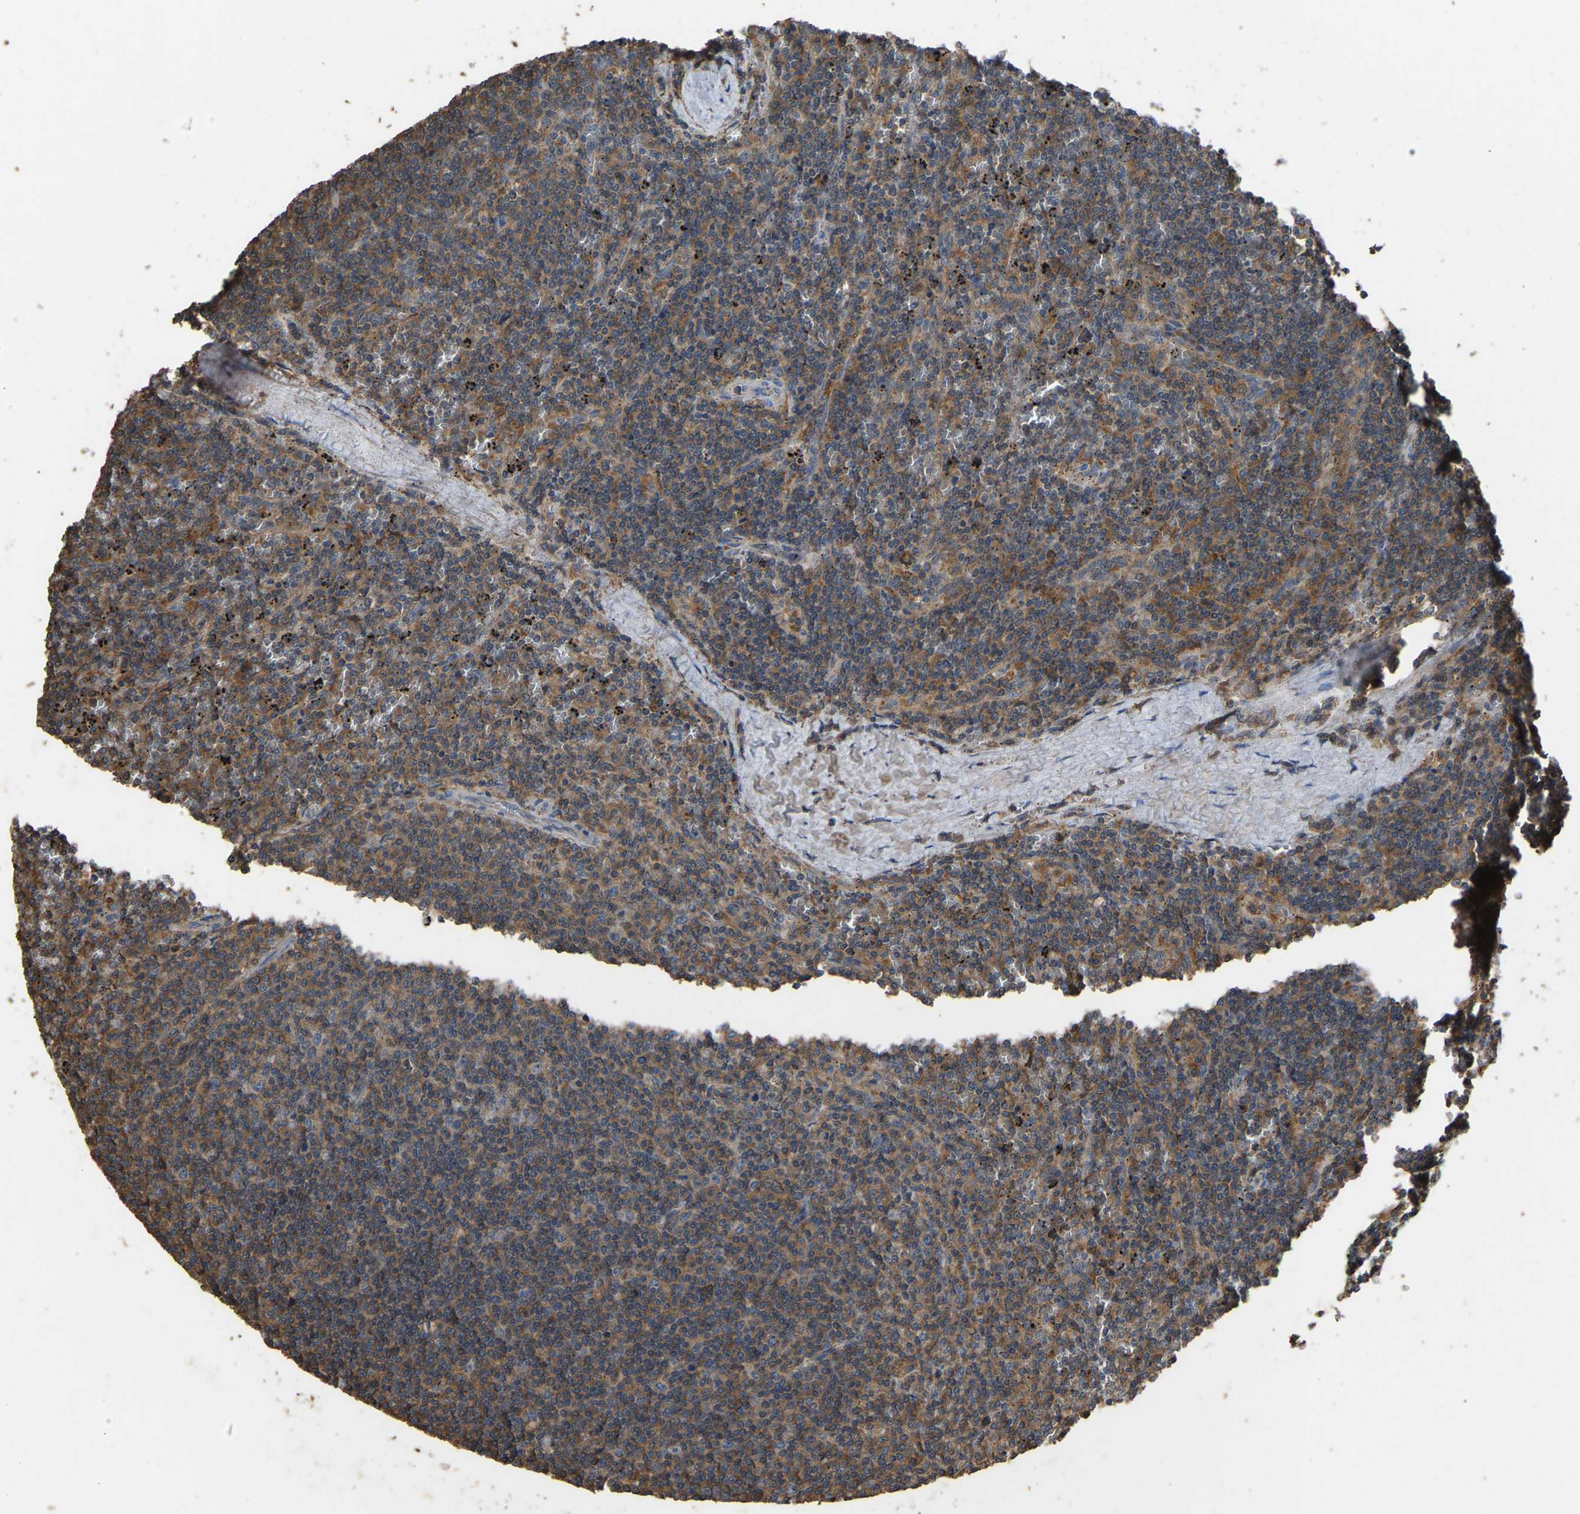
{"staining": {"intensity": "moderate", "quantity": "25%-75%", "location": "cytoplasmic/membranous"}, "tissue": "lymphoma", "cell_type": "Tumor cells", "image_type": "cancer", "snomed": [{"axis": "morphology", "description": "Malignant lymphoma, non-Hodgkin's type, Low grade"}, {"axis": "topography", "description": "Spleen"}], "caption": "Protein staining of lymphoma tissue displays moderate cytoplasmic/membranous staining in approximately 25%-75% of tumor cells. (DAB (3,3'-diaminobenzidine) = brown stain, brightfield microscopy at high magnification).", "gene": "FHIT", "patient": {"sex": "female", "age": 50}}